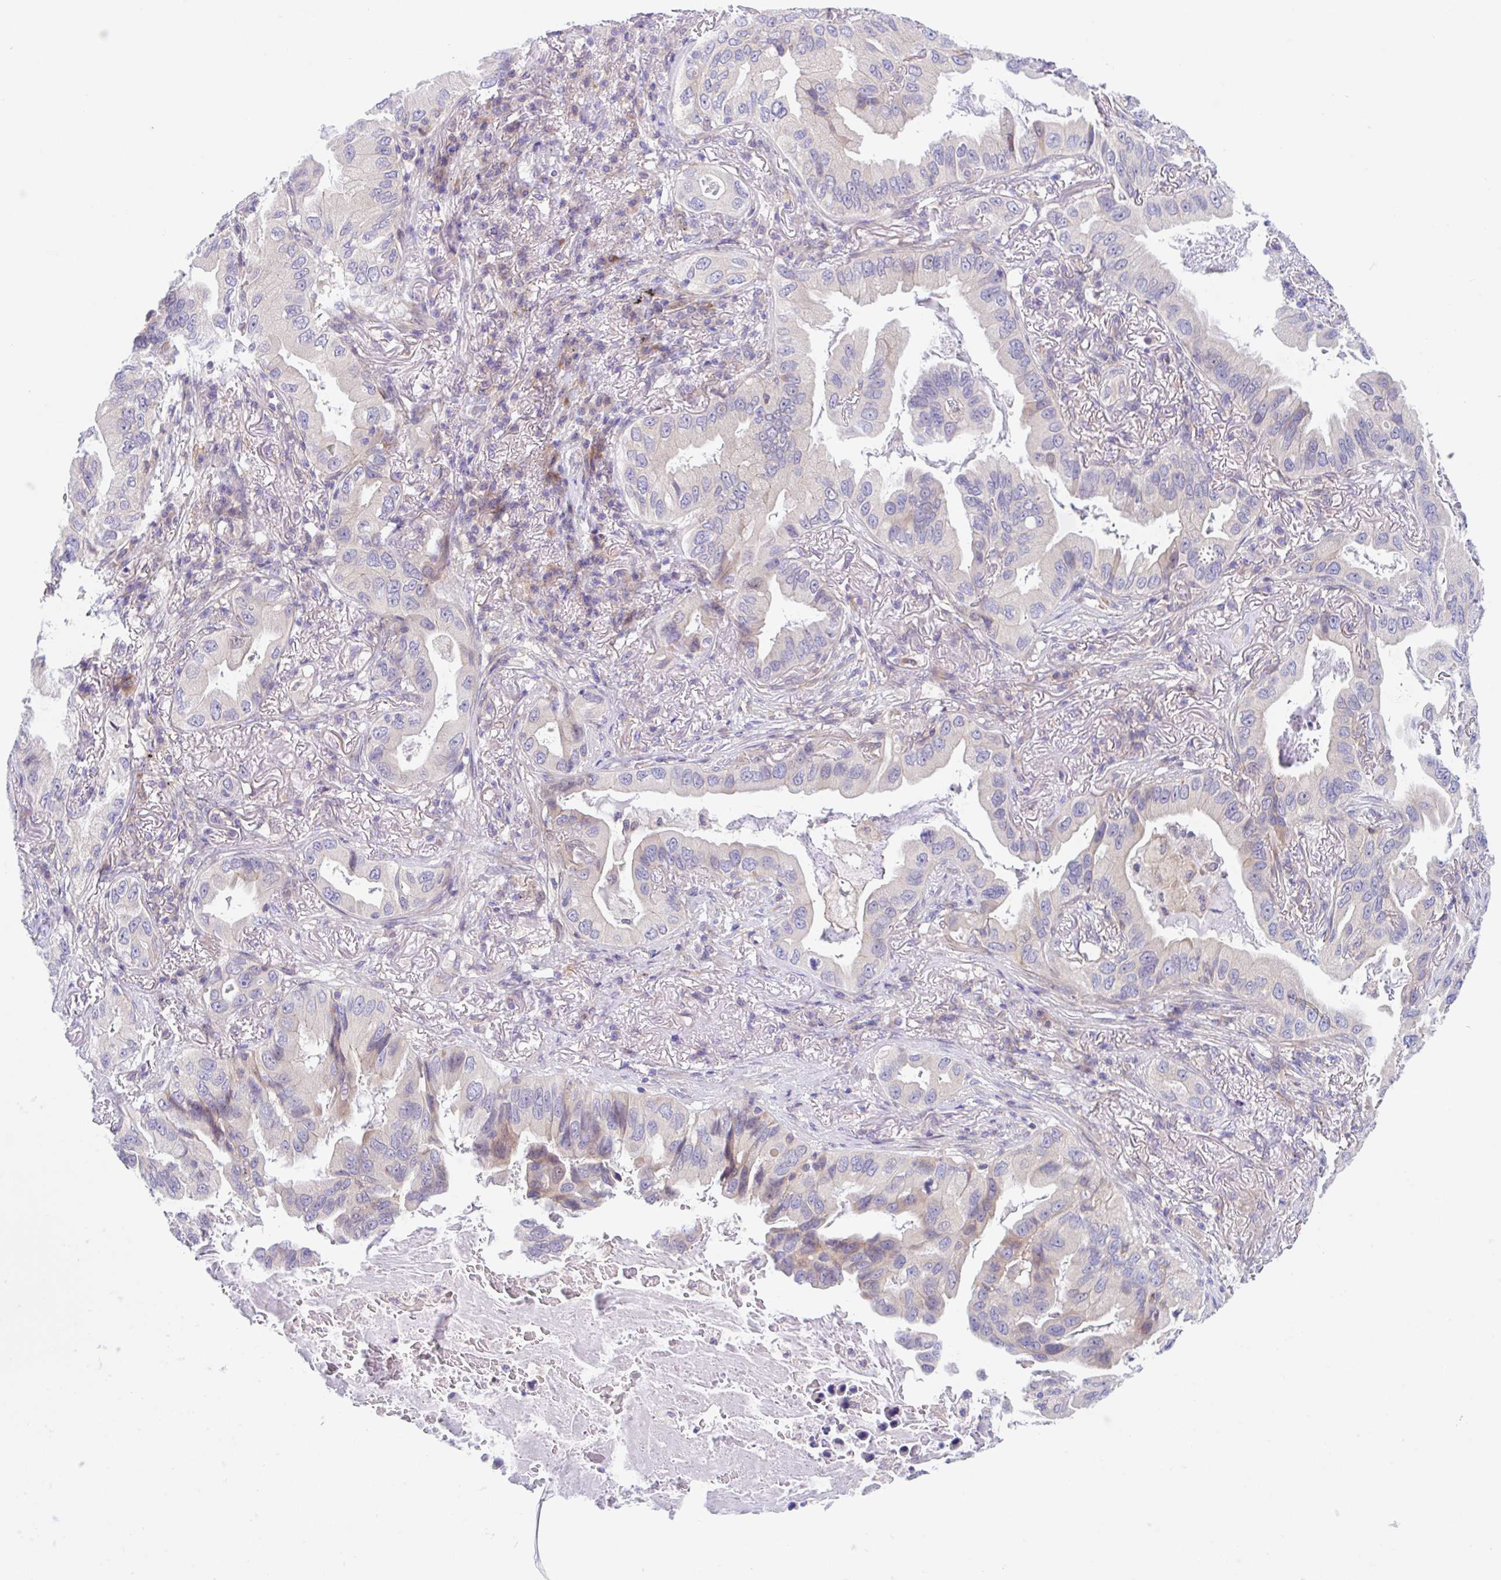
{"staining": {"intensity": "weak", "quantity": "<25%", "location": "cytoplasmic/membranous"}, "tissue": "lung cancer", "cell_type": "Tumor cells", "image_type": "cancer", "snomed": [{"axis": "morphology", "description": "Adenocarcinoma, NOS"}, {"axis": "topography", "description": "Lung"}], "caption": "Tumor cells show no significant protein staining in lung adenocarcinoma.", "gene": "TMEM86A", "patient": {"sex": "female", "age": 69}}